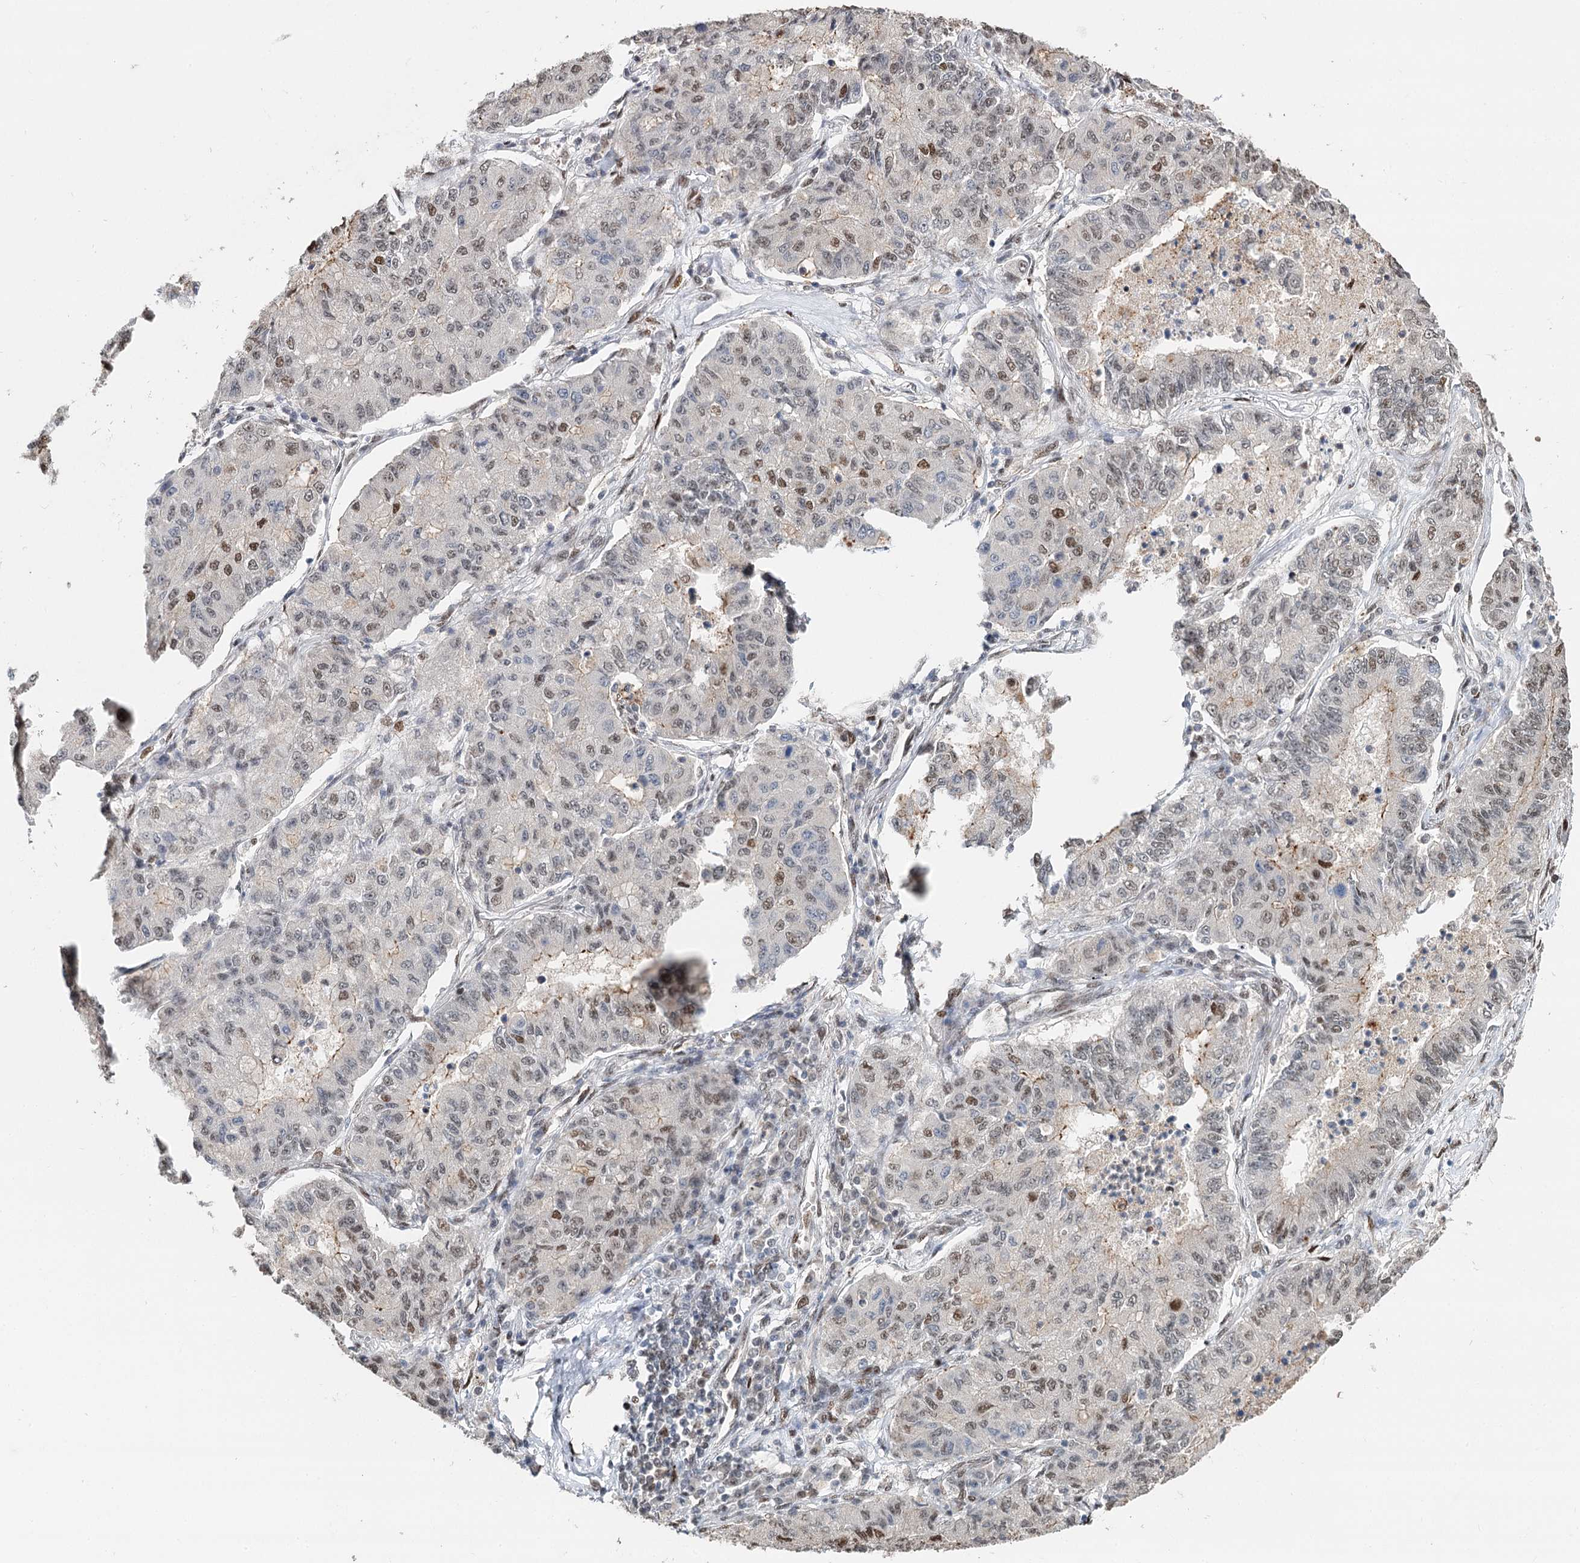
{"staining": {"intensity": "moderate", "quantity": "25%-75%", "location": "nuclear"}, "tissue": "lung cancer", "cell_type": "Tumor cells", "image_type": "cancer", "snomed": [{"axis": "morphology", "description": "Squamous cell carcinoma, NOS"}, {"axis": "topography", "description": "Lung"}], "caption": "About 25%-75% of tumor cells in human lung cancer (squamous cell carcinoma) display moderate nuclear protein staining as visualized by brown immunohistochemical staining.", "gene": "RPS27A", "patient": {"sex": "male", "age": 74}}